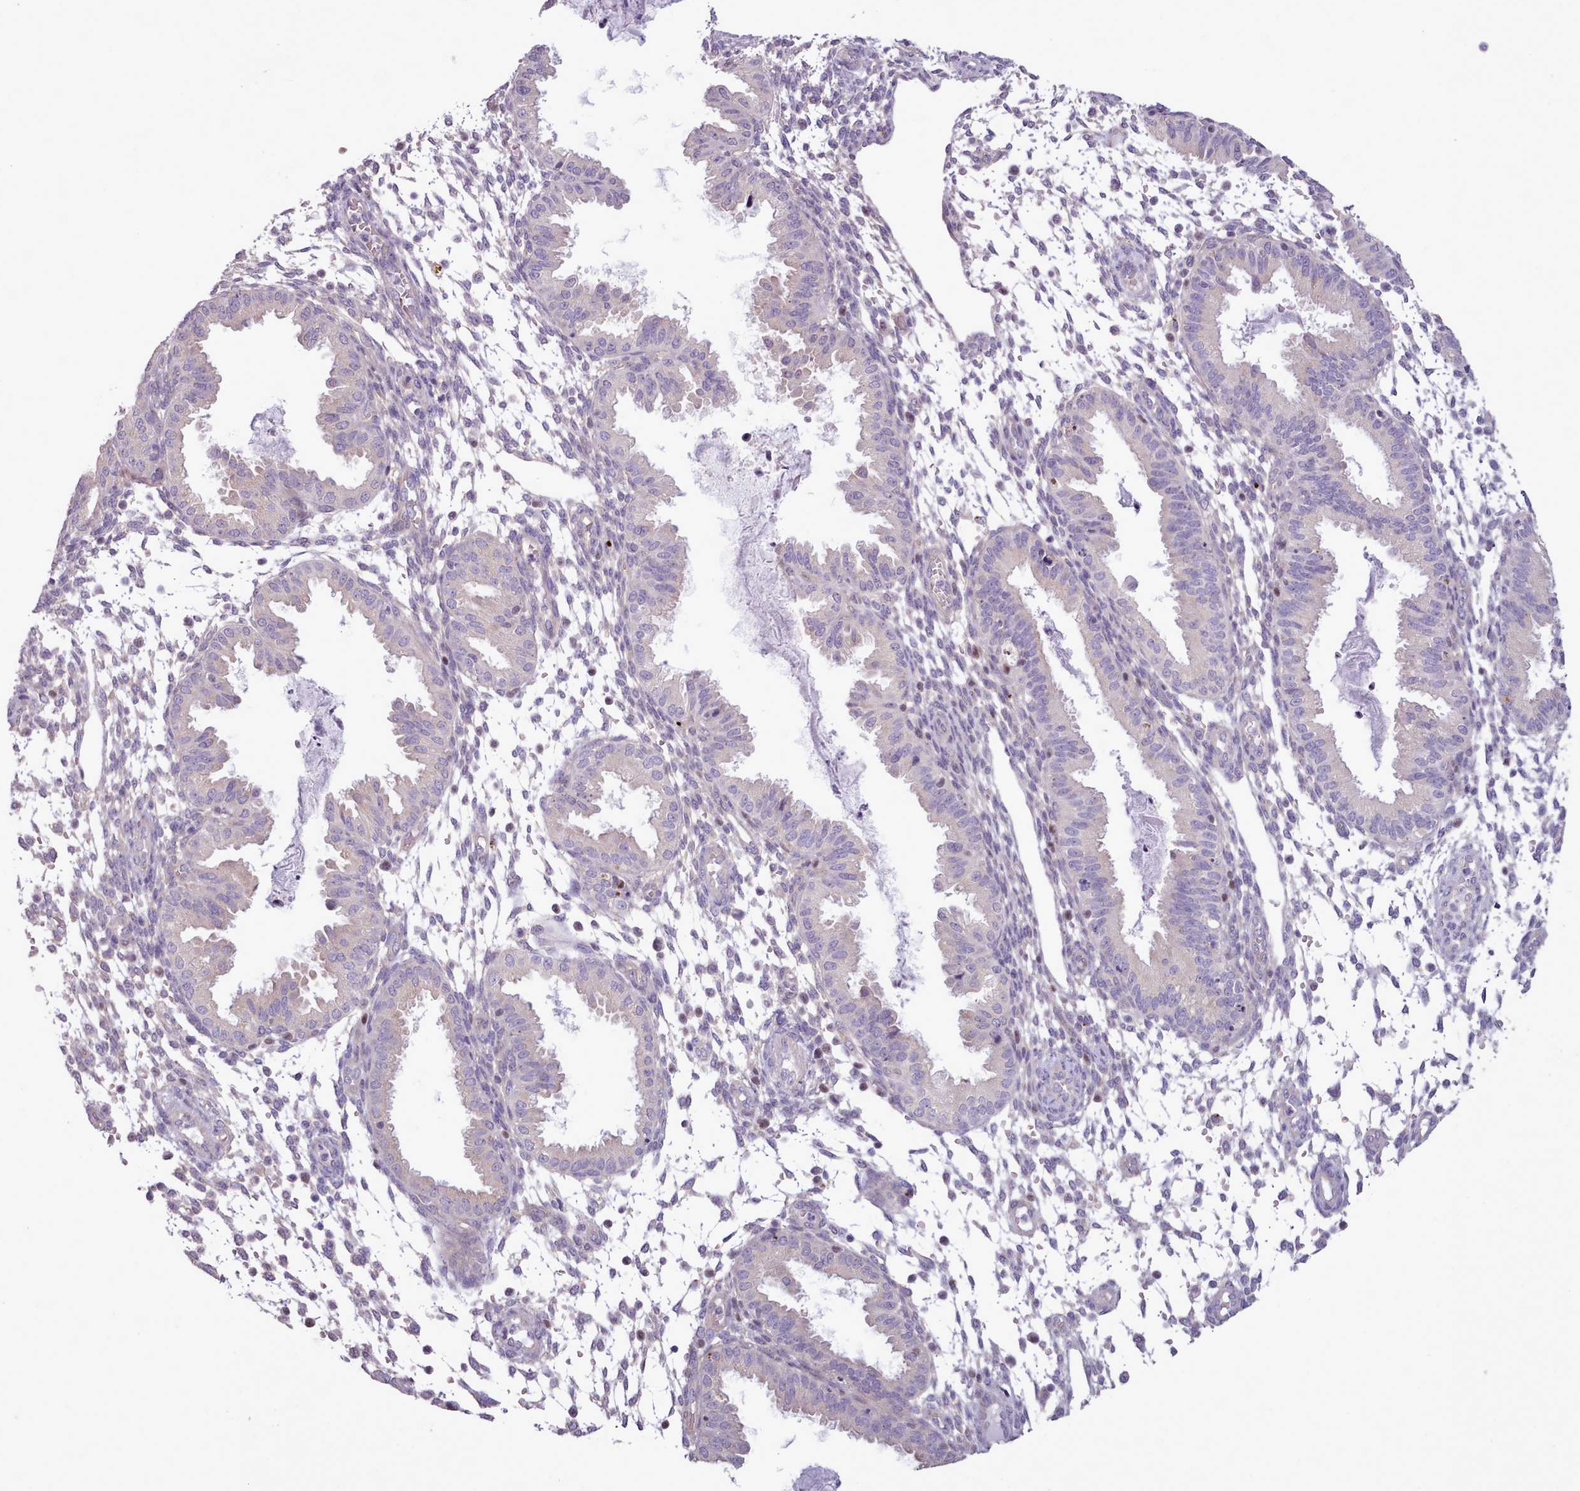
{"staining": {"intensity": "negative", "quantity": "none", "location": "none"}, "tissue": "endometrium", "cell_type": "Cells in endometrial stroma", "image_type": "normal", "snomed": [{"axis": "morphology", "description": "Normal tissue, NOS"}, {"axis": "topography", "description": "Endometrium"}], "caption": "DAB (3,3'-diaminobenzidine) immunohistochemical staining of normal human endometrium demonstrates no significant positivity in cells in endometrial stroma.", "gene": "DPF1", "patient": {"sex": "female", "age": 33}}